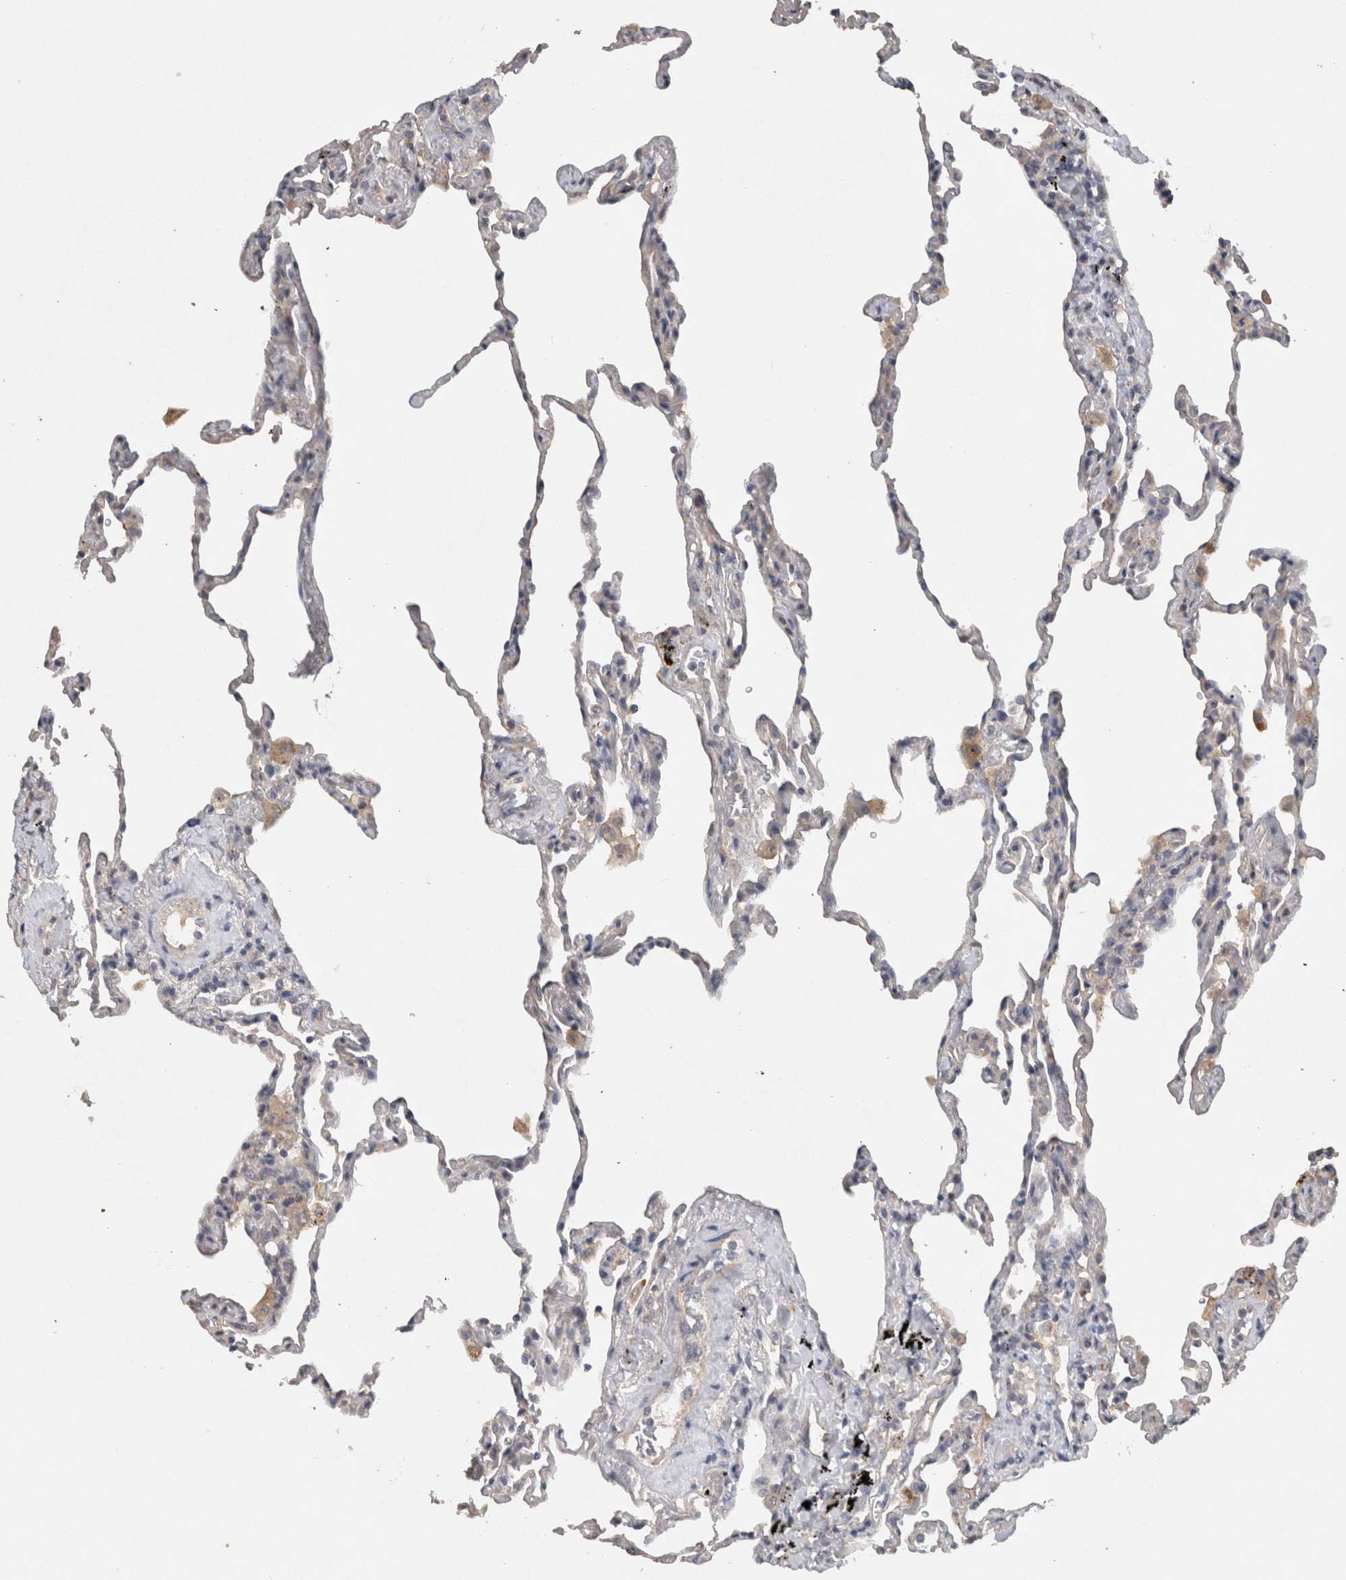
{"staining": {"intensity": "negative", "quantity": "none", "location": "none"}, "tissue": "lung", "cell_type": "Alveolar cells", "image_type": "normal", "snomed": [{"axis": "morphology", "description": "Normal tissue, NOS"}, {"axis": "topography", "description": "Lung"}], "caption": "The histopathology image exhibits no significant positivity in alveolar cells of lung. The staining is performed using DAB brown chromogen with nuclei counter-stained in using hematoxylin.", "gene": "HEXD", "patient": {"sex": "male", "age": 59}}